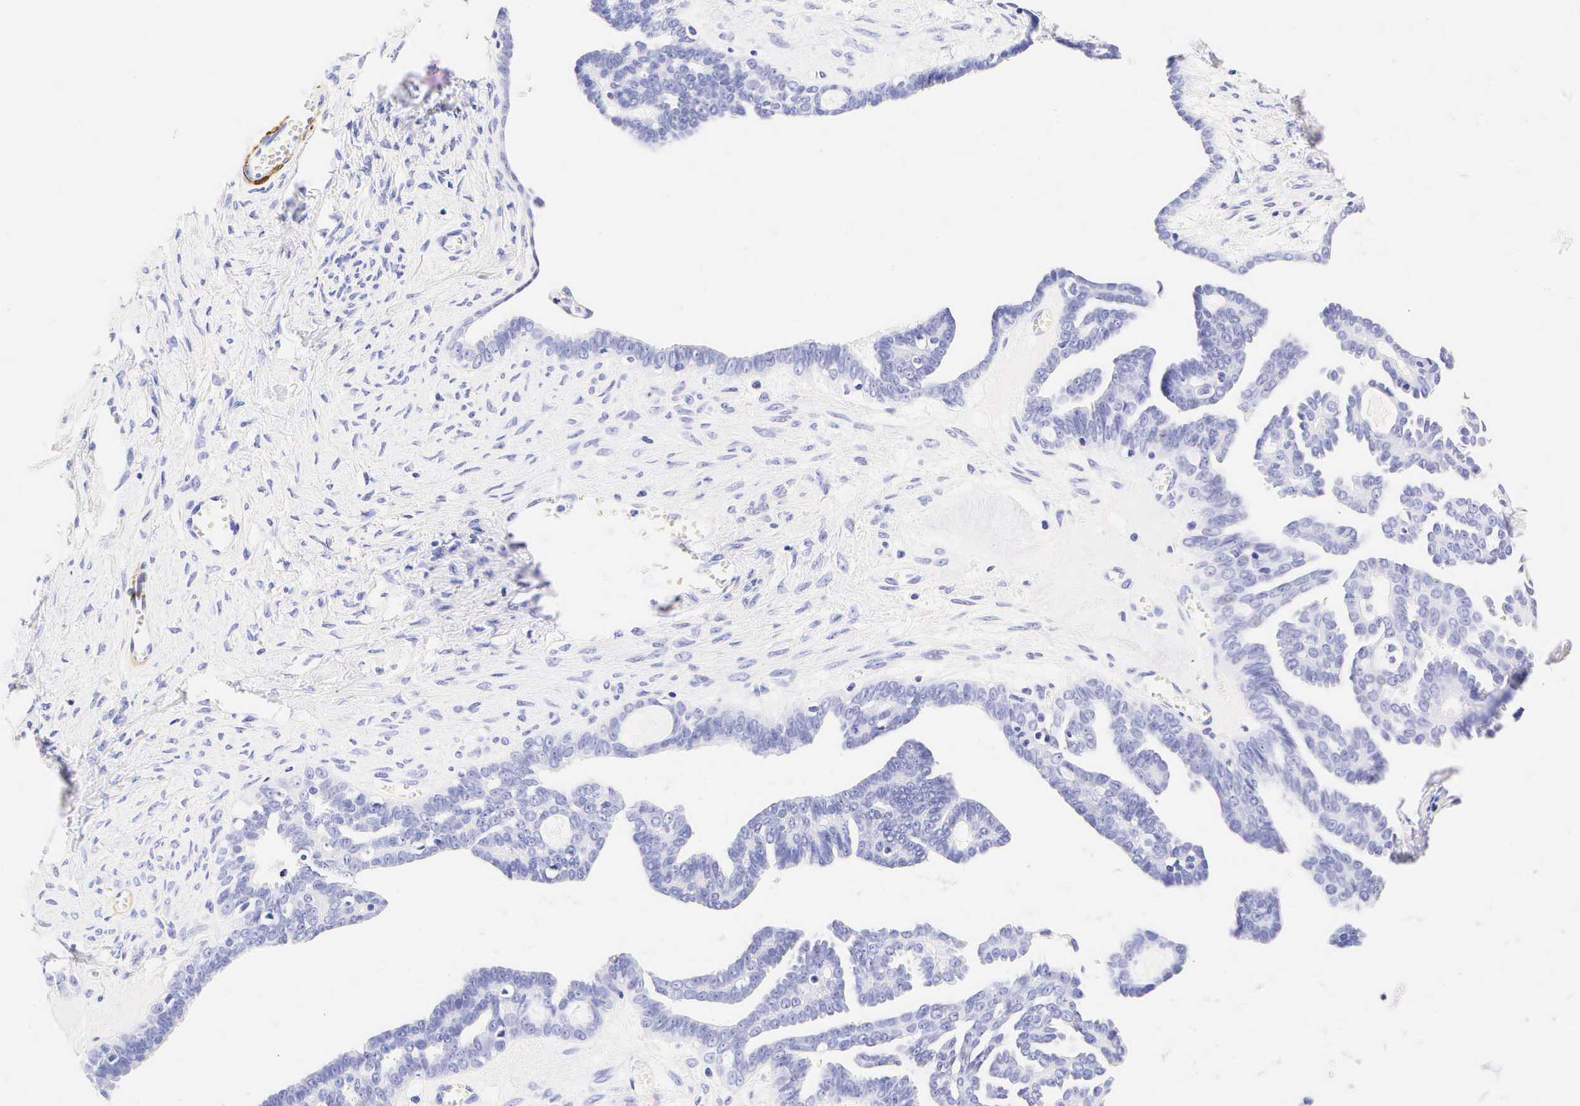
{"staining": {"intensity": "negative", "quantity": "none", "location": "none"}, "tissue": "ovarian cancer", "cell_type": "Tumor cells", "image_type": "cancer", "snomed": [{"axis": "morphology", "description": "Cystadenocarcinoma, serous, NOS"}, {"axis": "topography", "description": "Ovary"}], "caption": "Immunohistochemistry (IHC) of serous cystadenocarcinoma (ovarian) reveals no expression in tumor cells. (Brightfield microscopy of DAB immunohistochemistry (IHC) at high magnification).", "gene": "CALD1", "patient": {"sex": "female", "age": 71}}